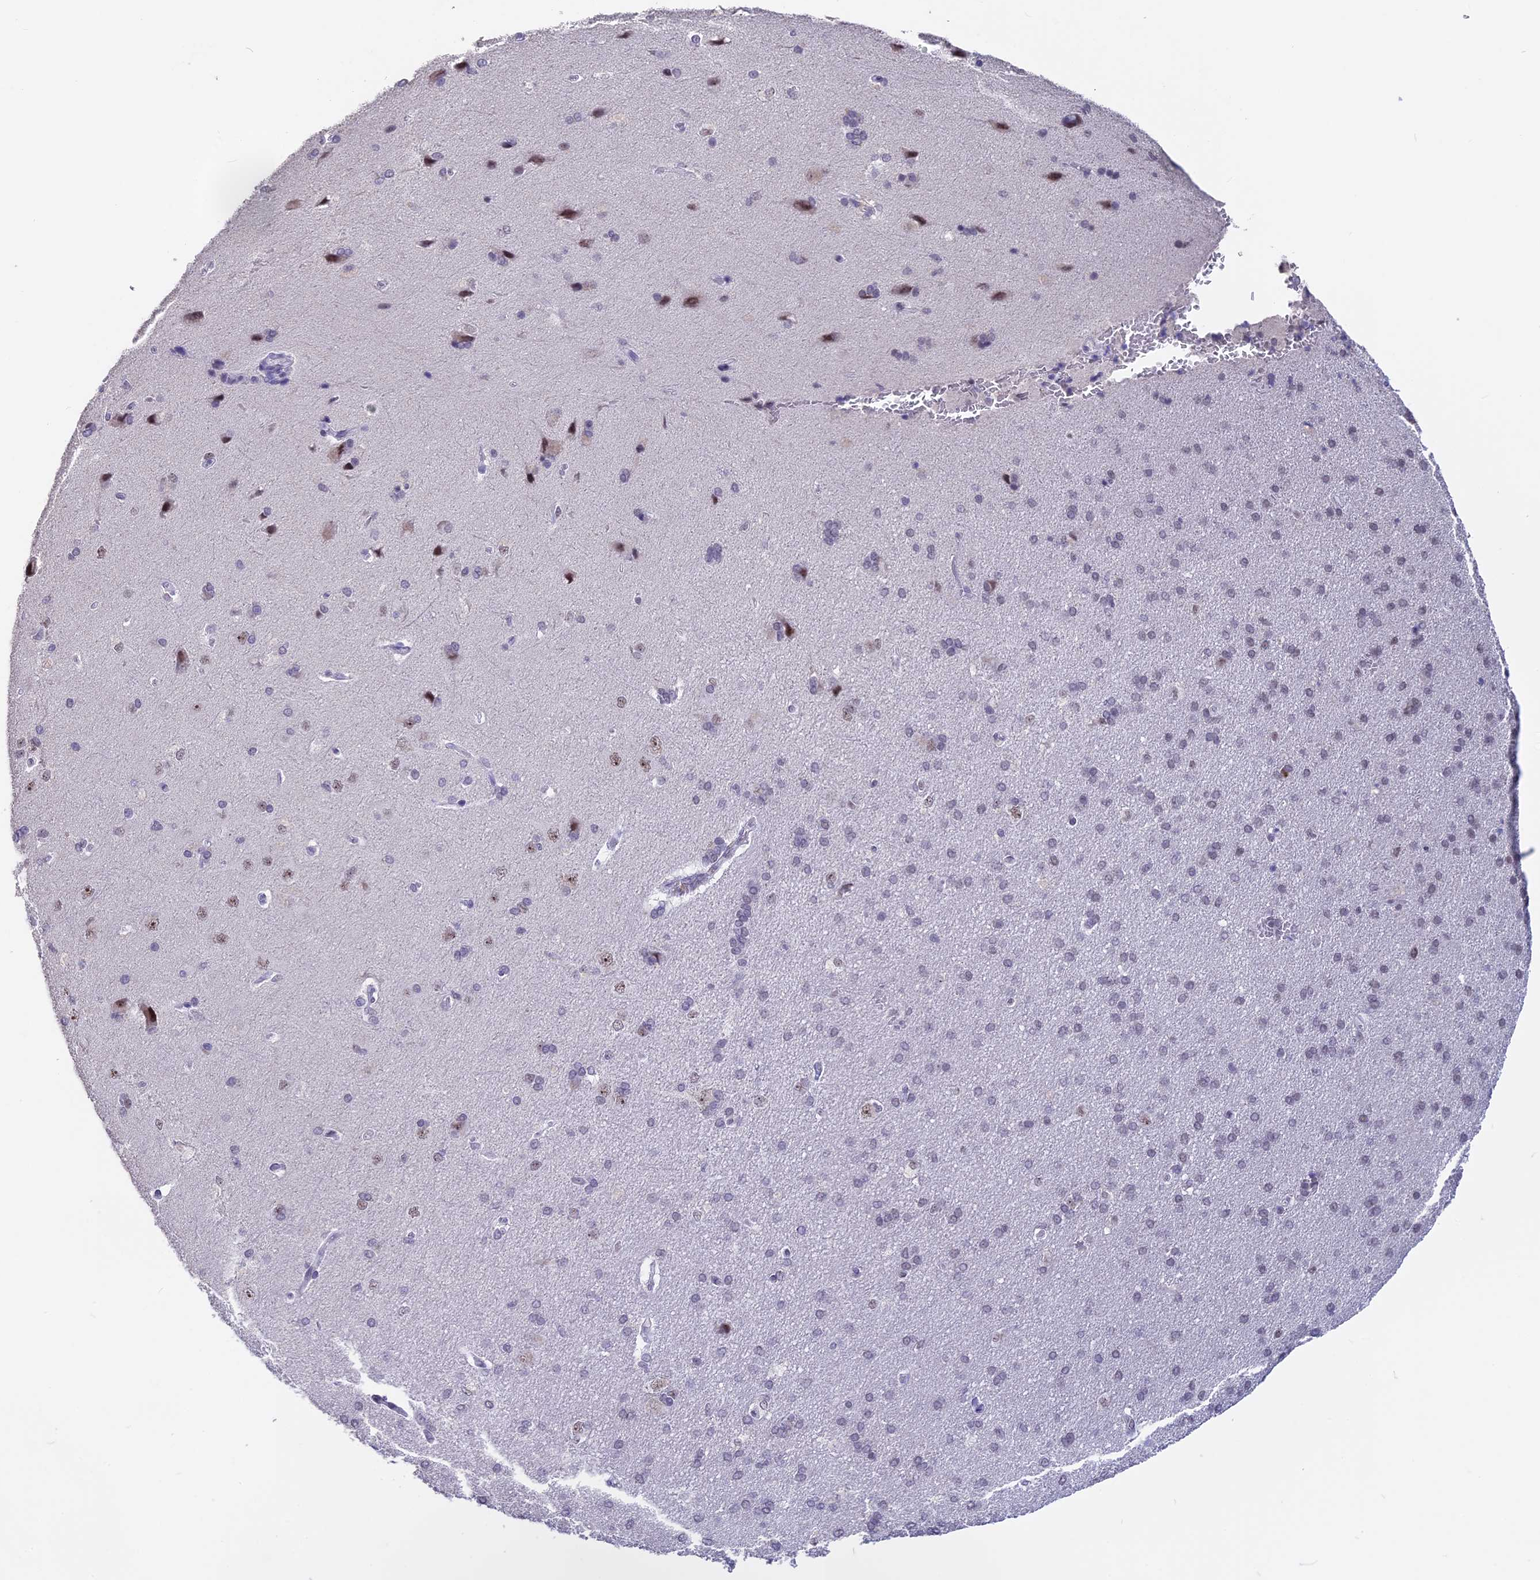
{"staining": {"intensity": "negative", "quantity": "none", "location": "none"}, "tissue": "cerebral cortex", "cell_type": "Endothelial cells", "image_type": "normal", "snomed": [{"axis": "morphology", "description": "Normal tissue, NOS"}, {"axis": "topography", "description": "Cerebral cortex"}], "caption": "Endothelial cells are negative for protein expression in benign human cerebral cortex. (Immunohistochemistry (ihc), brightfield microscopy, high magnification).", "gene": "SETD2", "patient": {"sex": "male", "age": 62}}